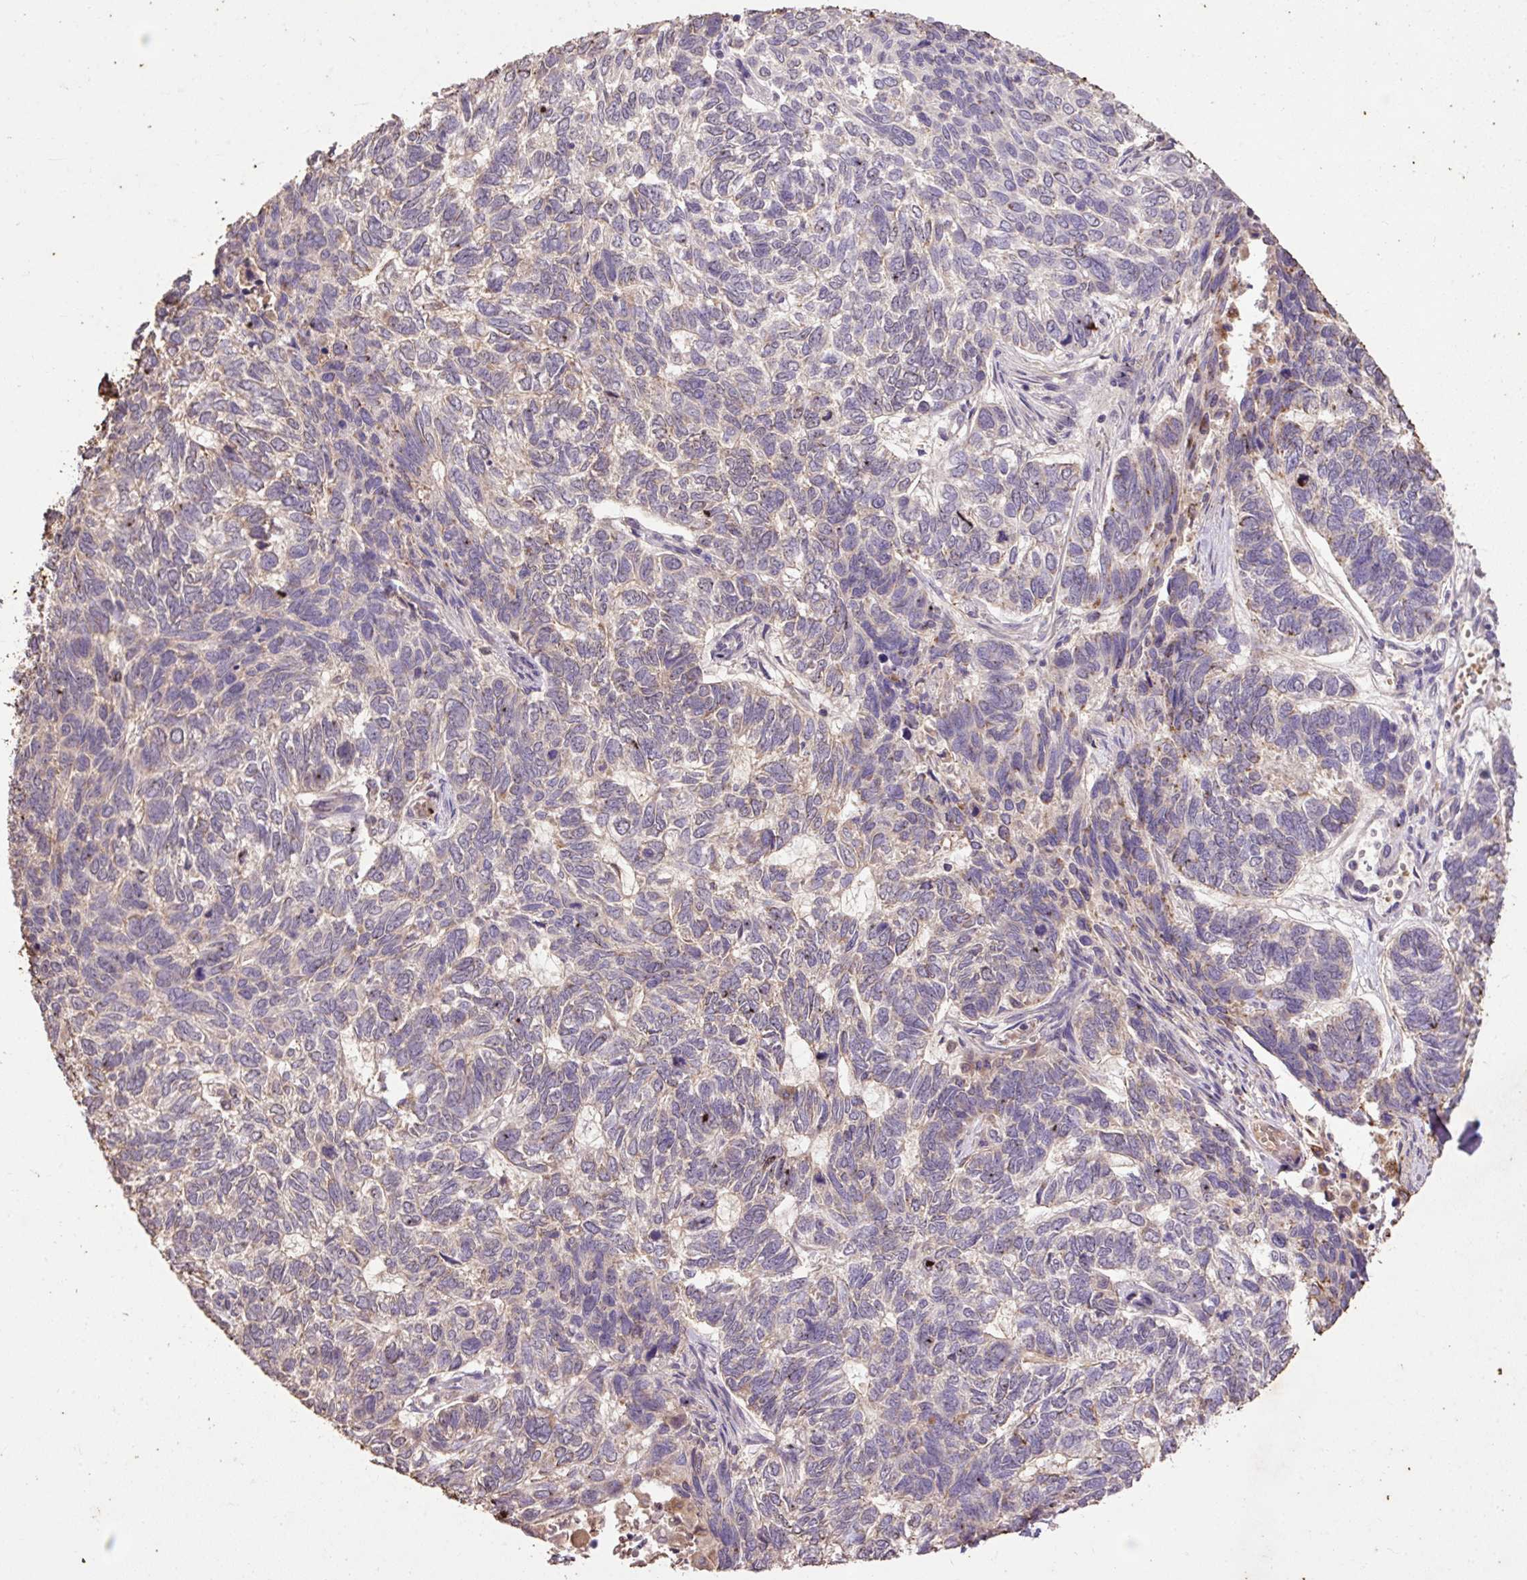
{"staining": {"intensity": "weak", "quantity": "<25%", "location": "cytoplasmic/membranous"}, "tissue": "skin cancer", "cell_type": "Tumor cells", "image_type": "cancer", "snomed": [{"axis": "morphology", "description": "Basal cell carcinoma"}, {"axis": "topography", "description": "Skin"}], "caption": "Photomicrograph shows no protein expression in tumor cells of basal cell carcinoma (skin) tissue. (DAB (3,3'-diaminobenzidine) IHC with hematoxylin counter stain).", "gene": "LRTM2", "patient": {"sex": "female", "age": 65}}